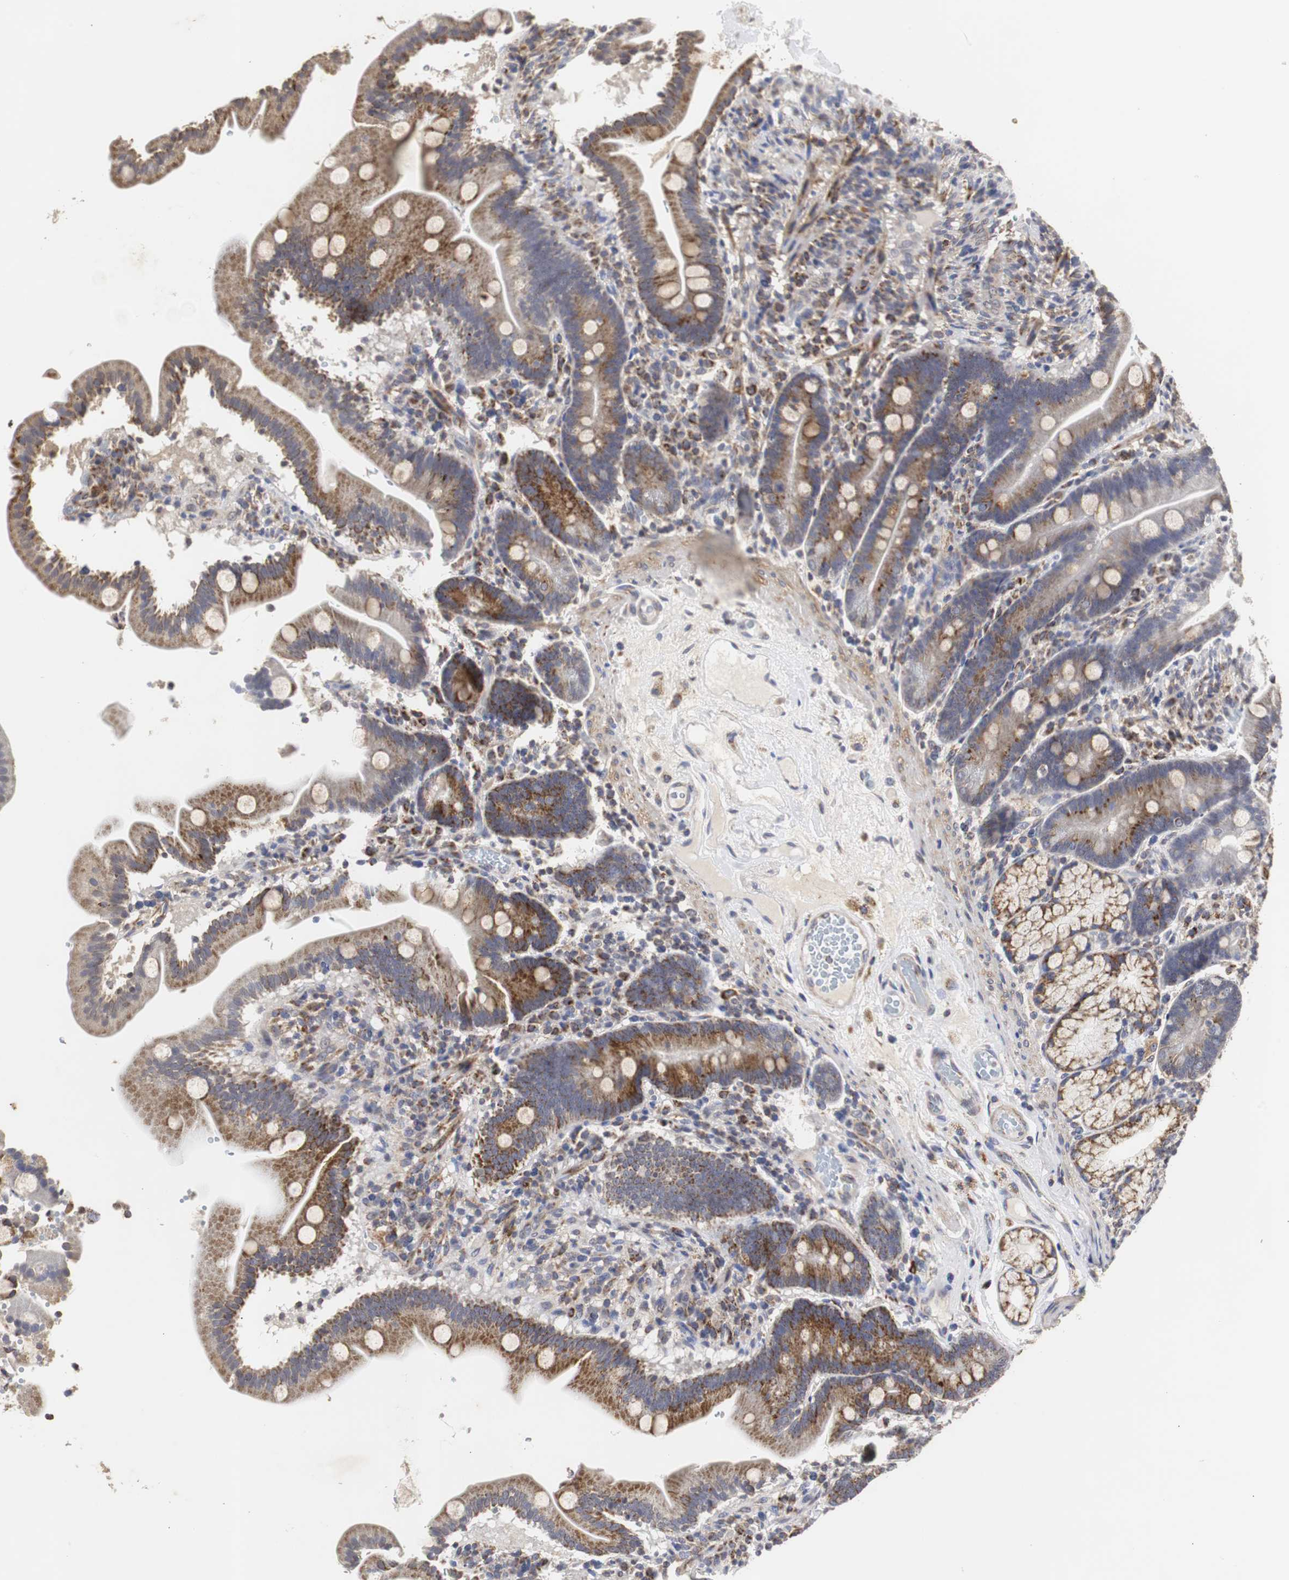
{"staining": {"intensity": "moderate", "quantity": ">75%", "location": "cytoplasmic/membranous"}, "tissue": "duodenum", "cell_type": "Glandular cells", "image_type": "normal", "snomed": [{"axis": "morphology", "description": "Normal tissue, NOS"}, {"axis": "topography", "description": "Duodenum"}], "caption": "DAB immunohistochemical staining of benign duodenum displays moderate cytoplasmic/membranous protein positivity in about >75% of glandular cells. The staining was performed using DAB, with brown indicating positive protein expression. Nuclei are stained blue with hematoxylin.", "gene": "HSD17B10", "patient": {"sex": "male", "age": 54}}